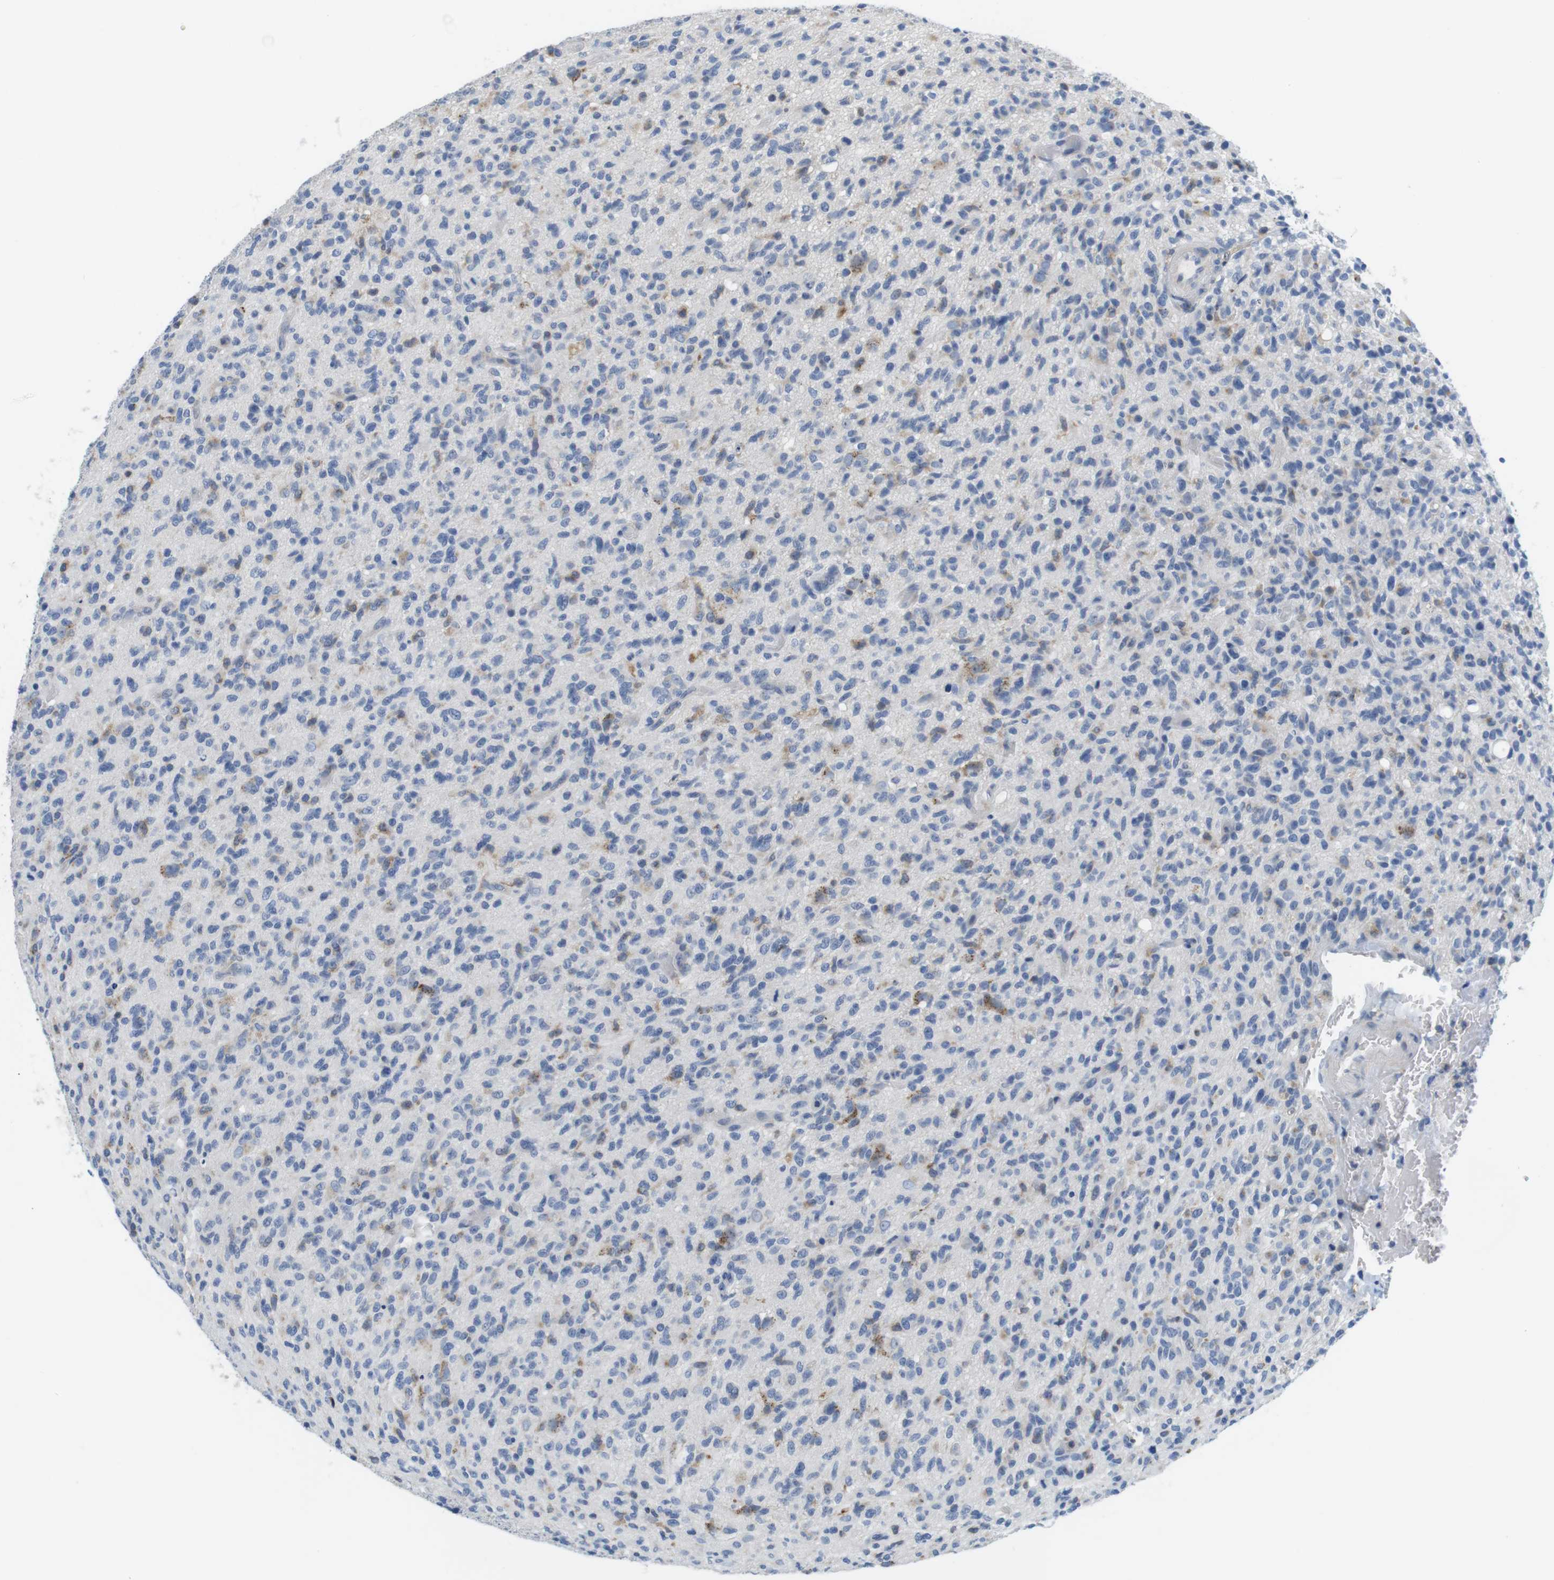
{"staining": {"intensity": "negative", "quantity": "none", "location": "none"}, "tissue": "glioma", "cell_type": "Tumor cells", "image_type": "cancer", "snomed": [{"axis": "morphology", "description": "Glioma, malignant, High grade"}, {"axis": "topography", "description": "Brain"}], "caption": "Tumor cells show no significant protein positivity in malignant glioma (high-grade).", "gene": "CNGA2", "patient": {"sex": "male", "age": 71}}